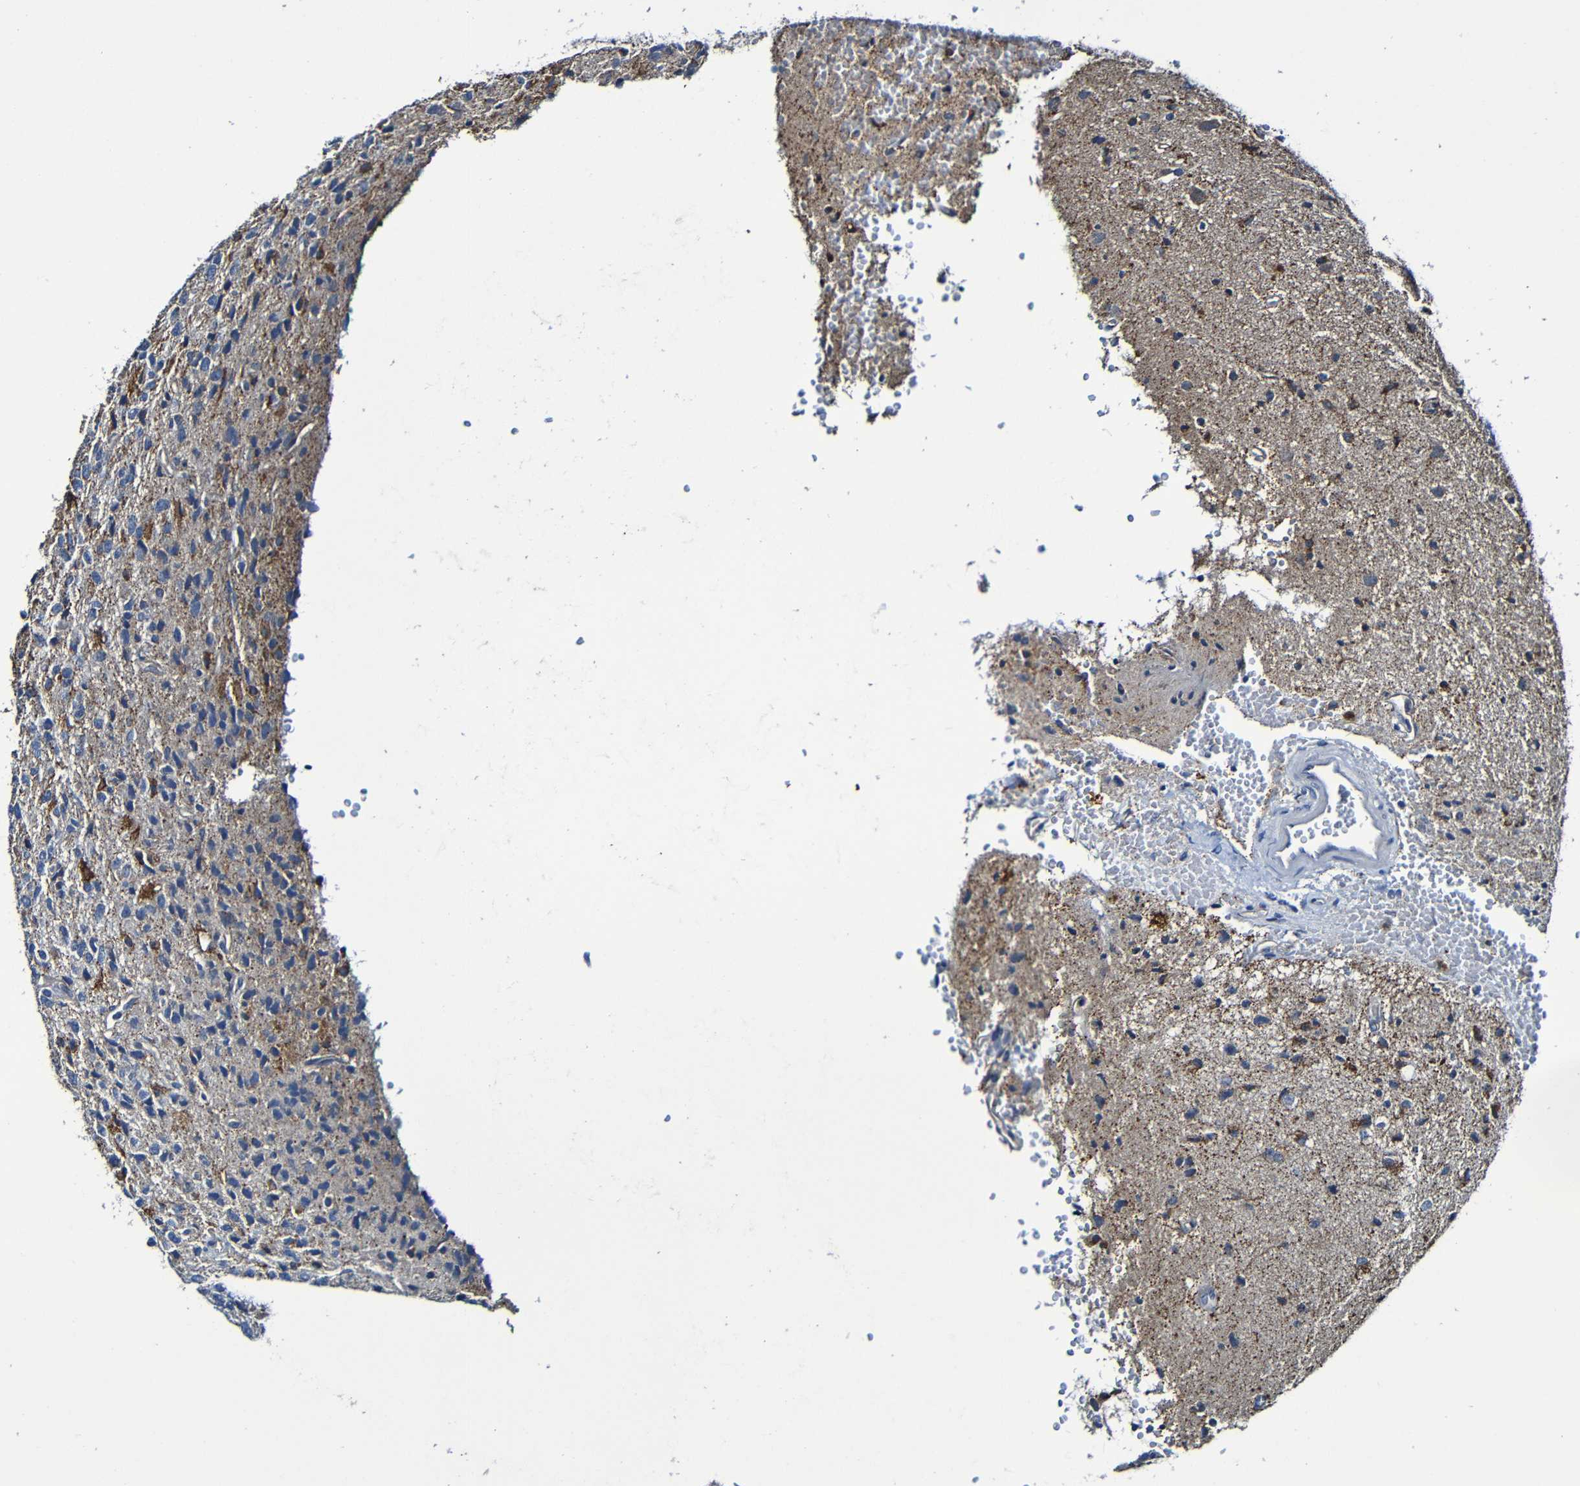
{"staining": {"intensity": "moderate", "quantity": "<25%", "location": "cytoplasmic/membranous"}, "tissue": "glioma", "cell_type": "Tumor cells", "image_type": "cancer", "snomed": [{"axis": "morphology", "description": "Glioma, malignant, High grade"}, {"axis": "topography", "description": "pancreas cauda"}], "caption": "The immunohistochemical stain shows moderate cytoplasmic/membranous staining in tumor cells of glioma tissue. (IHC, brightfield microscopy, high magnification).", "gene": "ADAM15", "patient": {"sex": "male", "age": 60}}